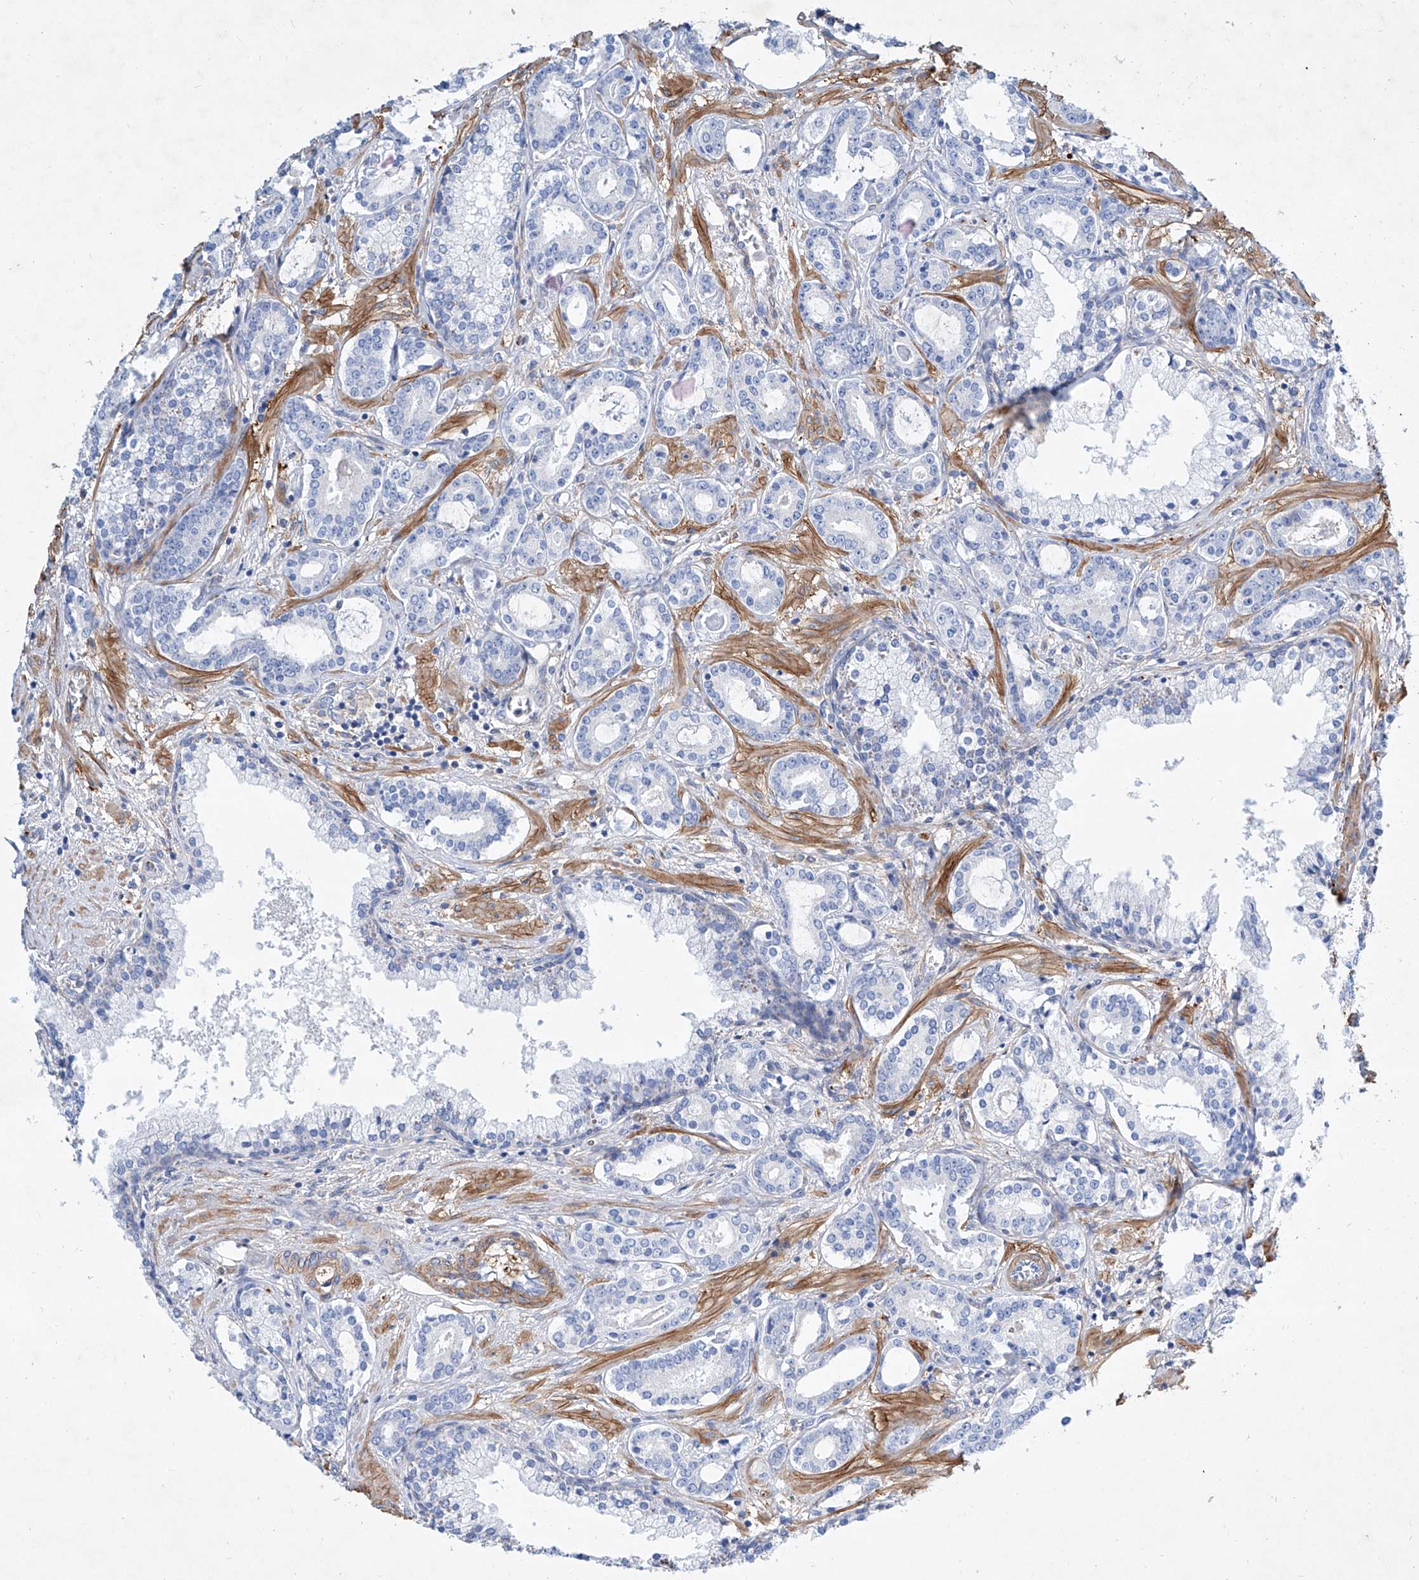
{"staining": {"intensity": "negative", "quantity": "none", "location": "none"}, "tissue": "prostate cancer", "cell_type": "Tumor cells", "image_type": "cancer", "snomed": [{"axis": "morphology", "description": "Adenocarcinoma, High grade"}, {"axis": "topography", "description": "Prostate"}], "caption": "This is an immunohistochemistry micrograph of human prostate high-grade adenocarcinoma. There is no staining in tumor cells.", "gene": "TAS2R60", "patient": {"sex": "male", "age": 58}}